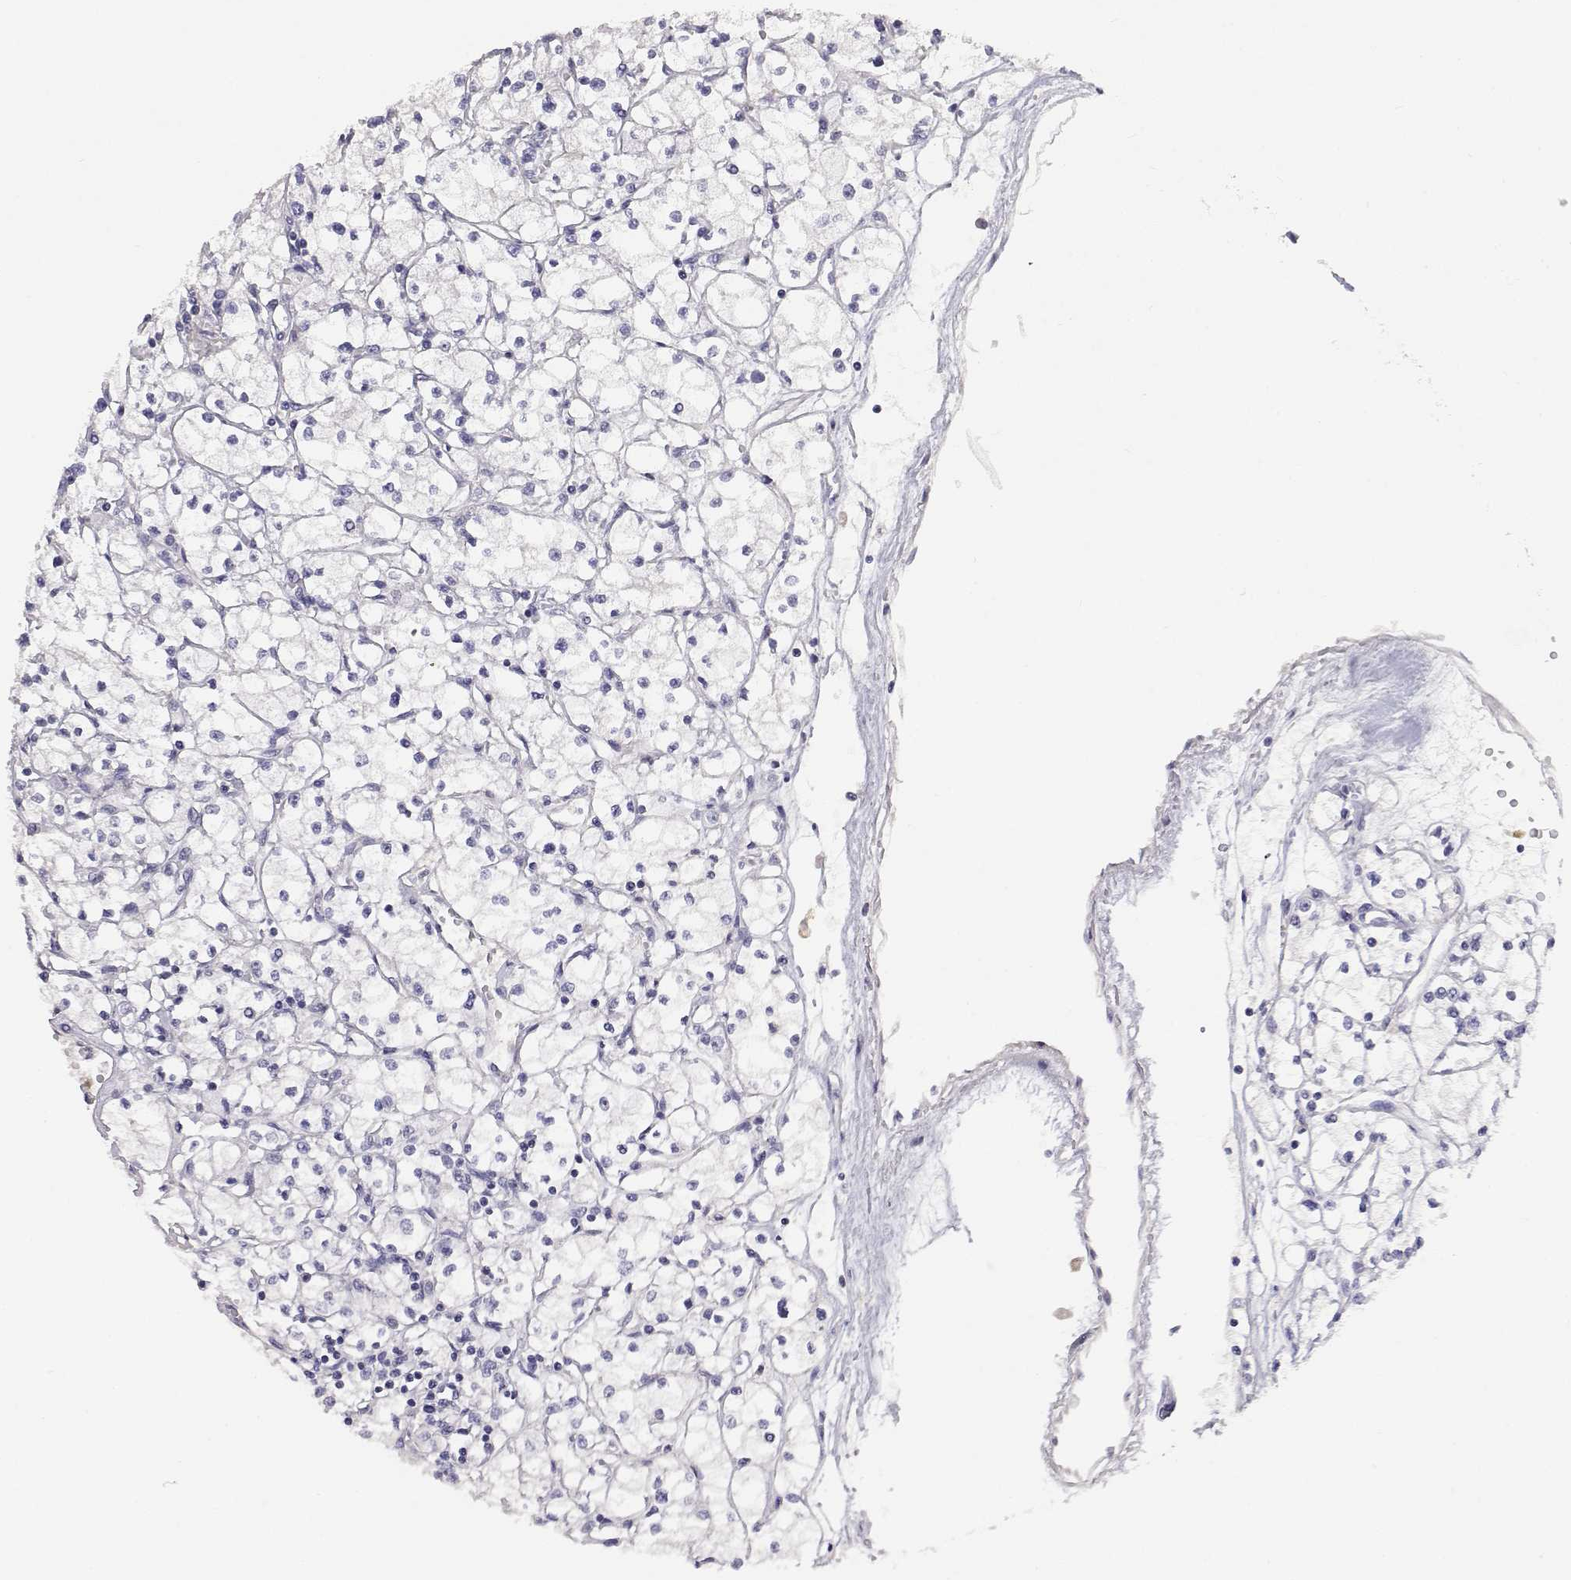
{"staining": {"intensity": "negative", "quantity": "none", "location": "none"}, "tissue": "renal cancer", "cell_type": "Tumor cells", "image_type": "cancer", "snomed": [{"axis": "morphology", "description": "Adenocarcinoma, NOS"}, {"axis": "topography", "description": "Kidney"}], "caption": "IHC image of renal cancer (adenocarcinoma) stained for a protein (brown), which displays no expression in tumor cells.", "gene": "ADA", "patient": {"sex": "male", "age": 67}}